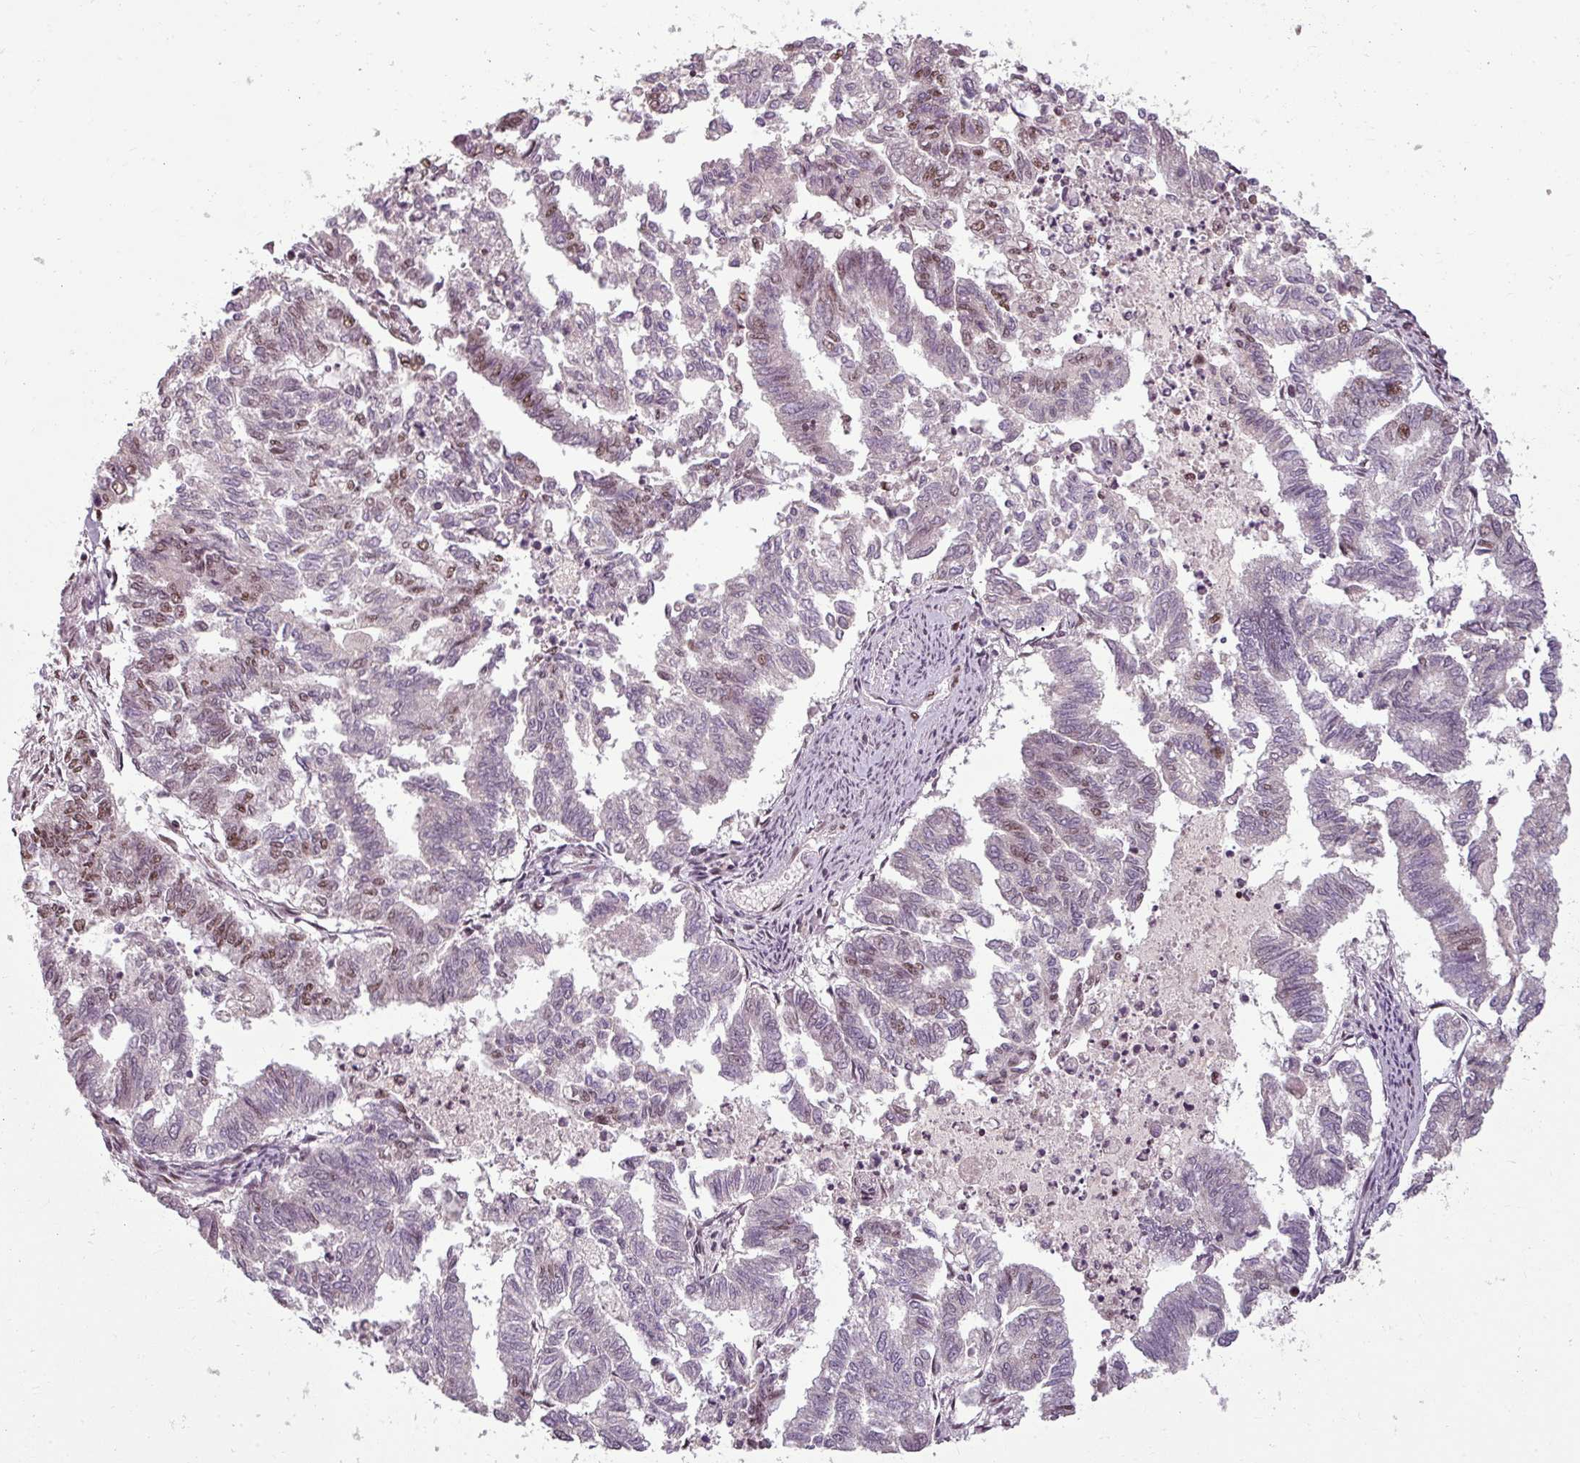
{"staining": {"intensity": "moderate", "quantity": "25%-75%", "location": "nuclear"}, "tissue": "endometrial cancer", "cell_type": "Tumor cells", "image_type": "cancer", "snomed": [{"axis": "morphology", "description": "Adenocarcinoma, NOS"}, {"axis": "topography", "description": "Endometrium"}], "caption": "Endometrial cancer stained for a protein exhibits moderate nuclear positivity in tumor cells. (Stains: DAB (3,3'-diaminobenzidine) in brown, nuclei in blue, Microscopy: brightfield microscopy at high magnification).", "gene": "BCAS3", "patient": {"sex": "female", "age": 79}}